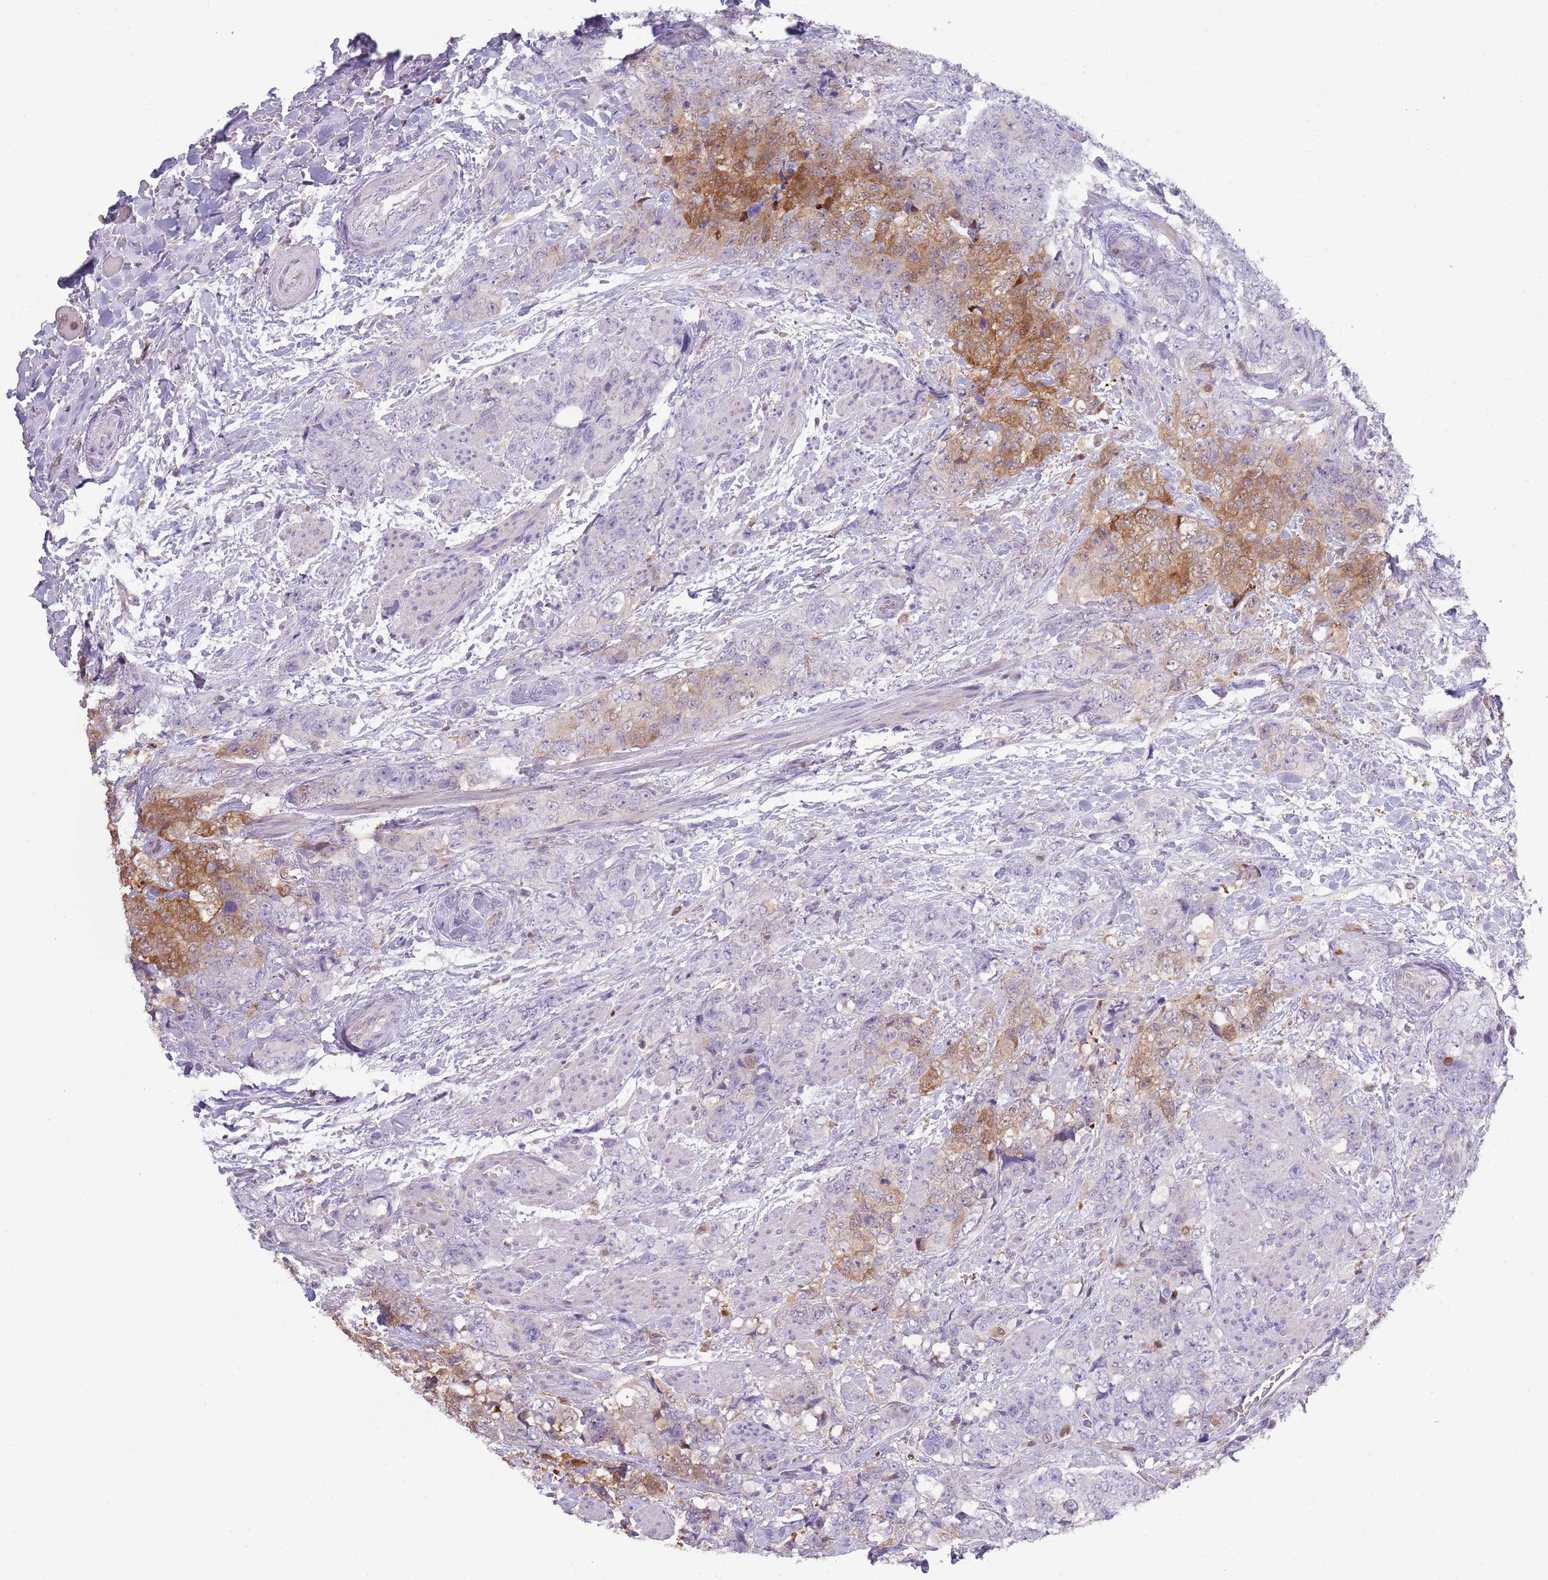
{"staining": {"intensity": "moderate", "quantity": "25%-75%", "location": "cytoplasmic/membranous,nuclear"}, "tissue": "urothelial cancer", "cell_type": "Tumor cells", "image_type": "cancer", "snomed": [{"axis": "morphology", "description": "Urothelial carcinoma, High grade"}, {"axis": "topography", "description": "Urinary bladder"}], "caption": "IHC micrograph of human urothelial cancer stained for a protein (brown), which displays medium levels of moderate cytoplasmic/membranous and nuclear positivity in about 25%-75% of tumor cells.", "gene": "NBPF6", "patient": {"sex": "female", "age": 78}}